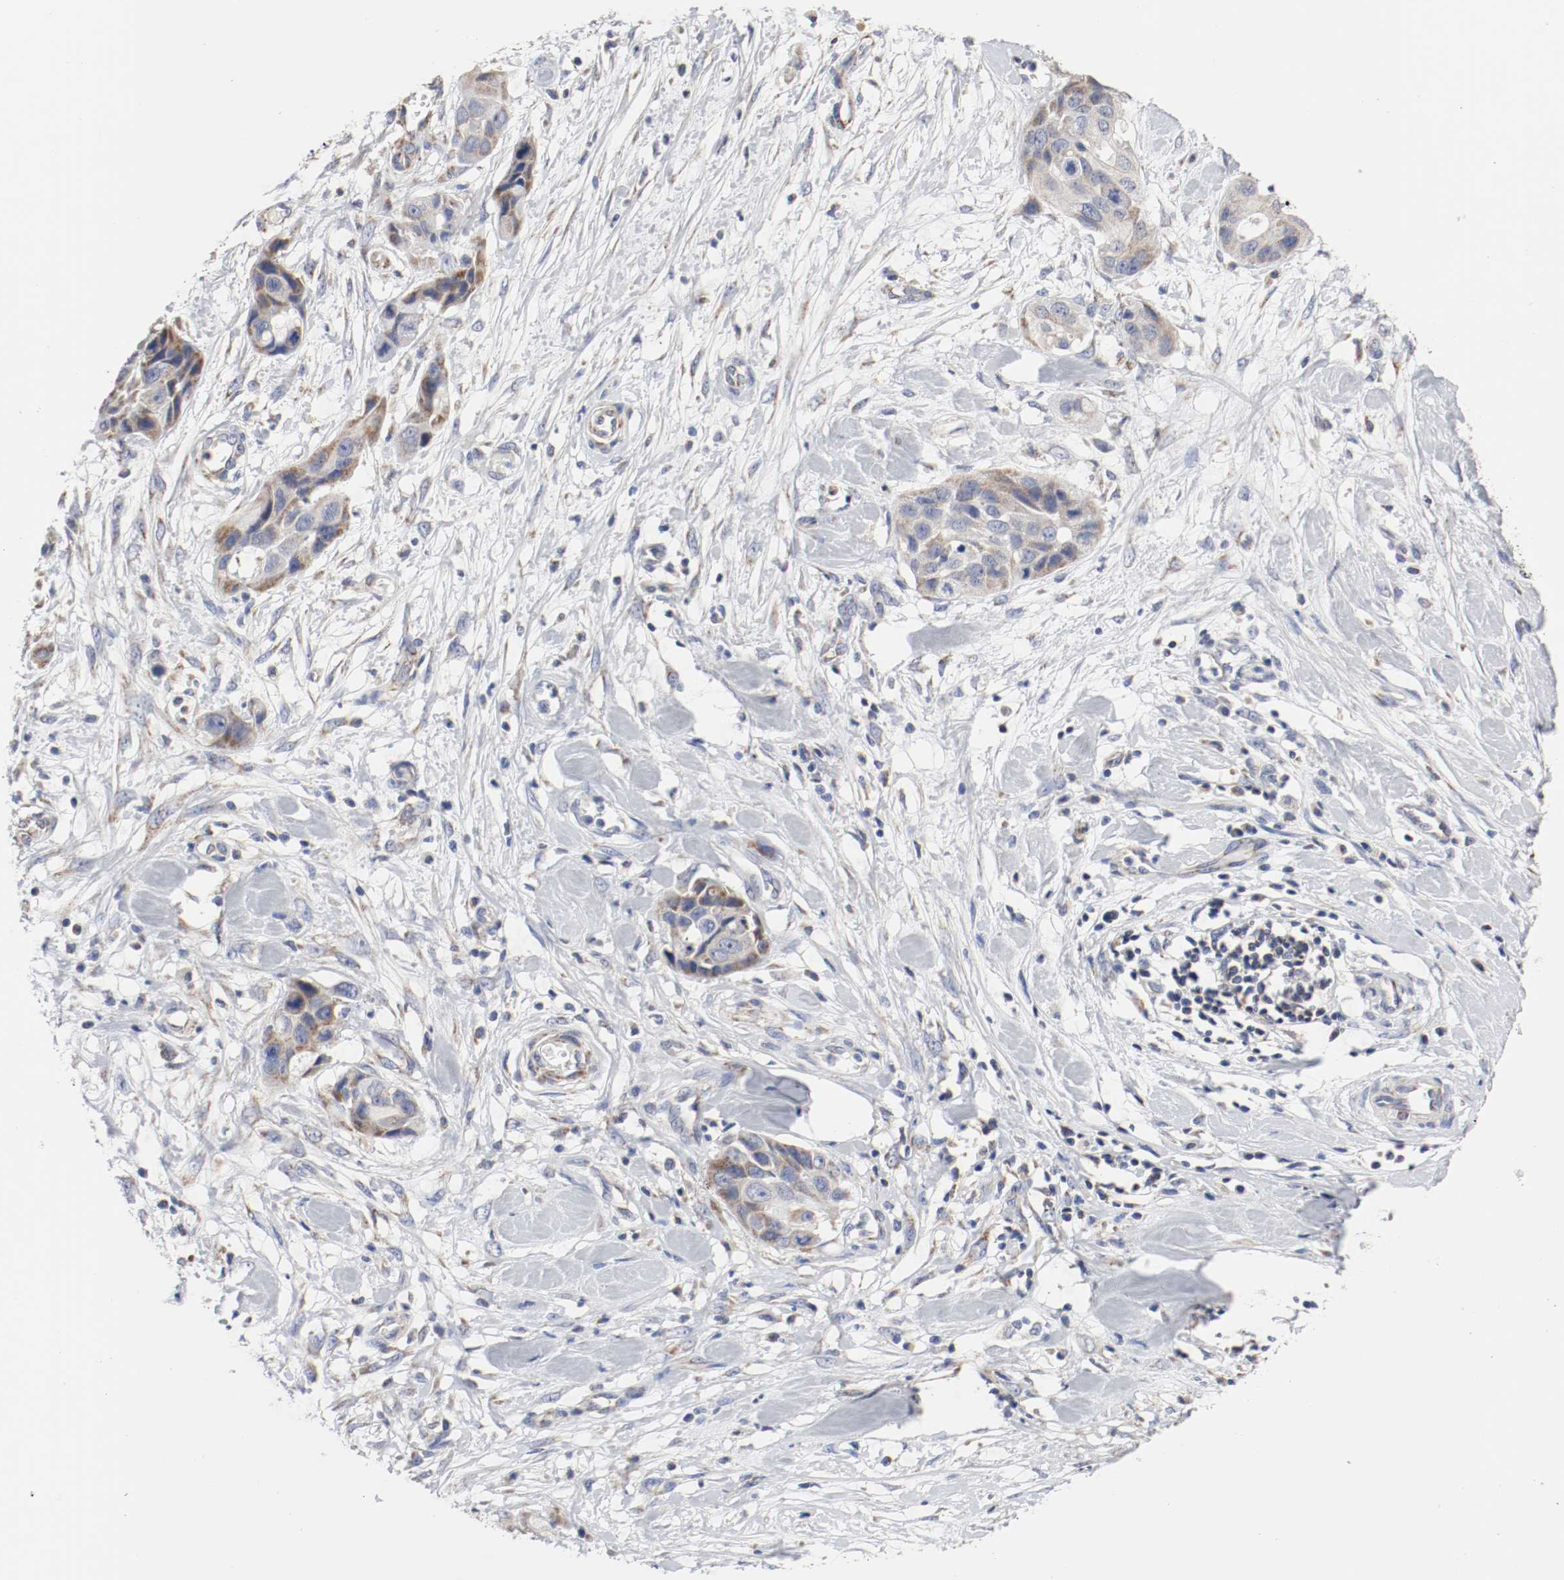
{"staining": {"intensity": "moderate", "quantity": ">75%", "location": "cytoplasmic/membranous"}, "tissue": "pancreatic cancer", "cell_type": "Tumor cells", "image_type": "cancer", "snomed": [{"axis": "morphology", "description": "Adenocarcinoma, NOS"}, {"axis": "topography", "description": "Pancreas"}], "caption": "Protein staining of pancreatic adenocarcinoma tissue demonstrates moderate cytoplasmic/membranous expression in approximately >75% of tumor cells.", "gene": "AFG3L2", "patient": {"sex": "female", "age": 60}}